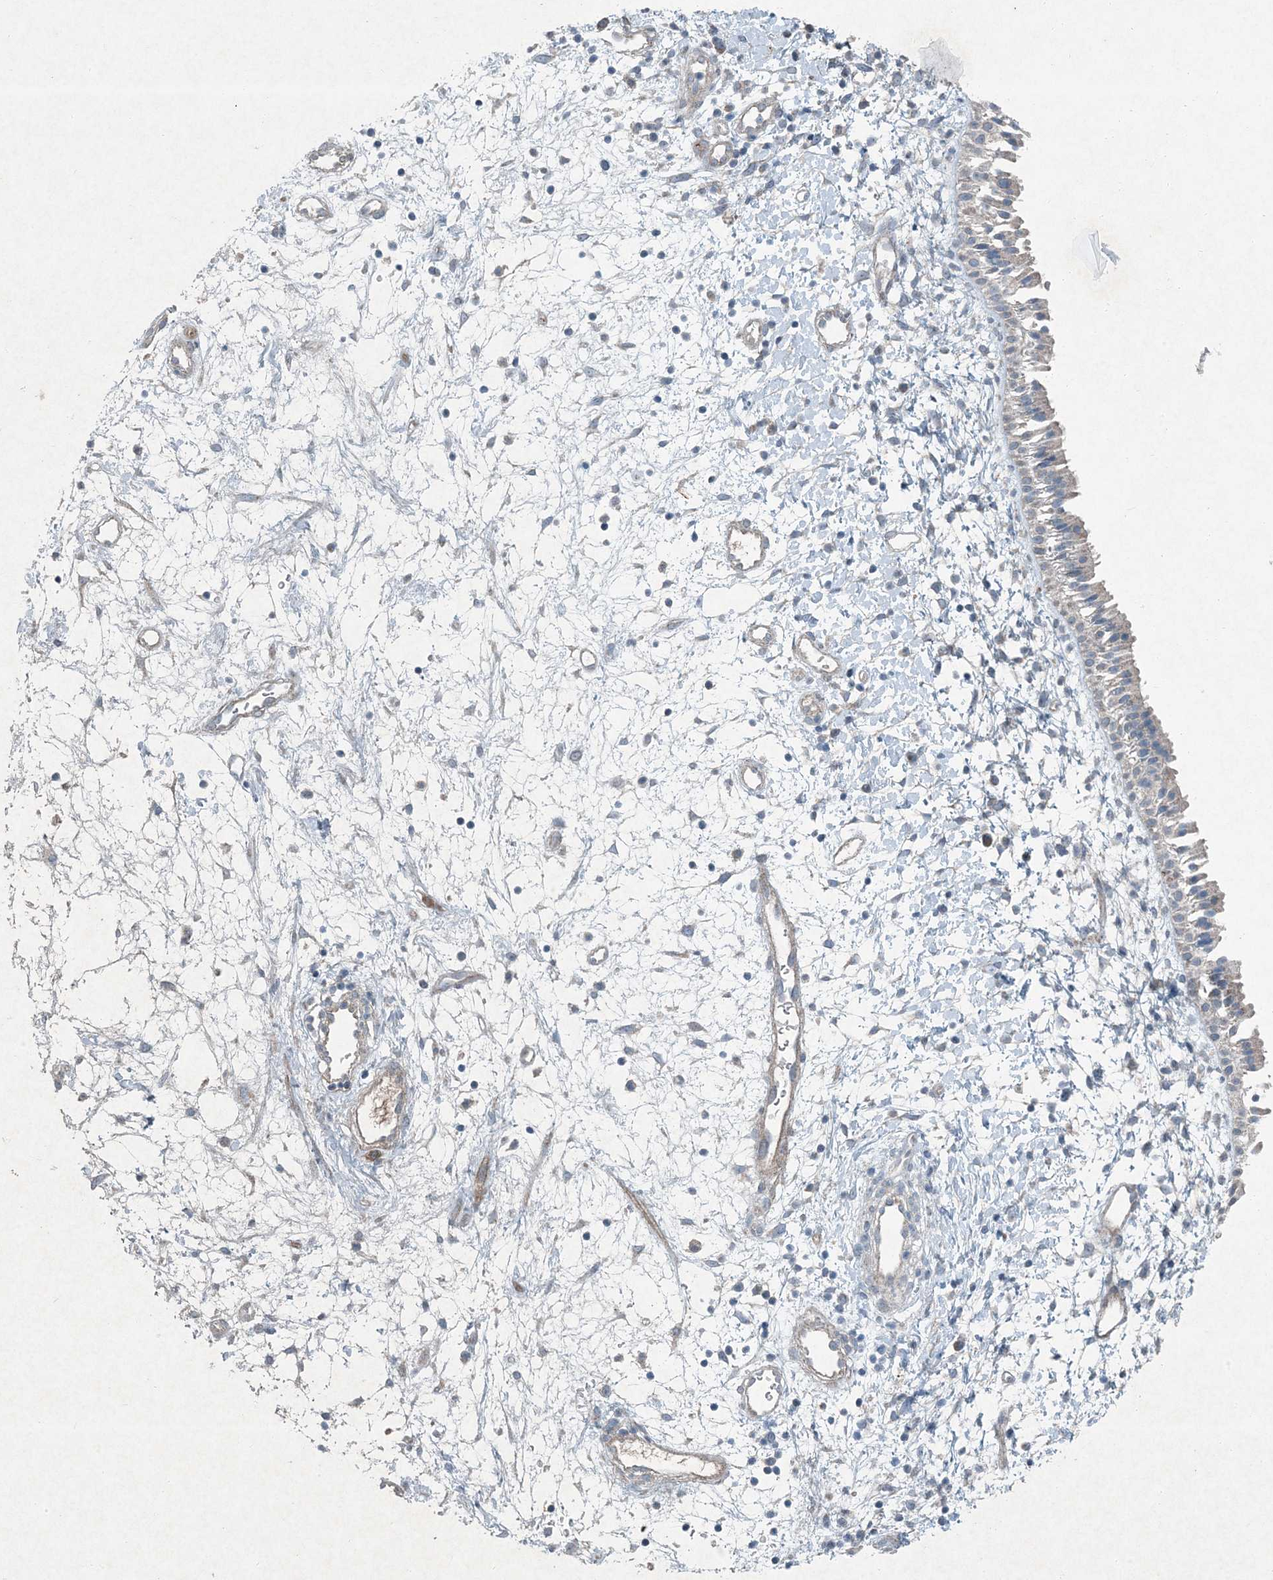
{"staining": {"intensity": "weak", "quantity": "<25%", "location": "cytoplasmic/membranous"}, "tissue": "nasopharynx", "cell_type": "Respiratory epithelial cells", "image_type": "normal", "snomed": [{"axis": "morphology", "description": "Normal tissue, NOS"}, {"axis": "topography", "description": "Nasopharynx"}], "caption": "An immunohistochemistry (IHC) histopathology image of normal nasopharynx is shown. There is no staining in respiratory epithelial cells of nasopharynx. Brightfield microscopy of immunohistochemistry stained with DAB (3,3'-diaminobenzidine) (brown) and hematoxylin (blue), captured at high magnification.", "gene": "APOM", "patient": {"sex": "male", "age": 22}}